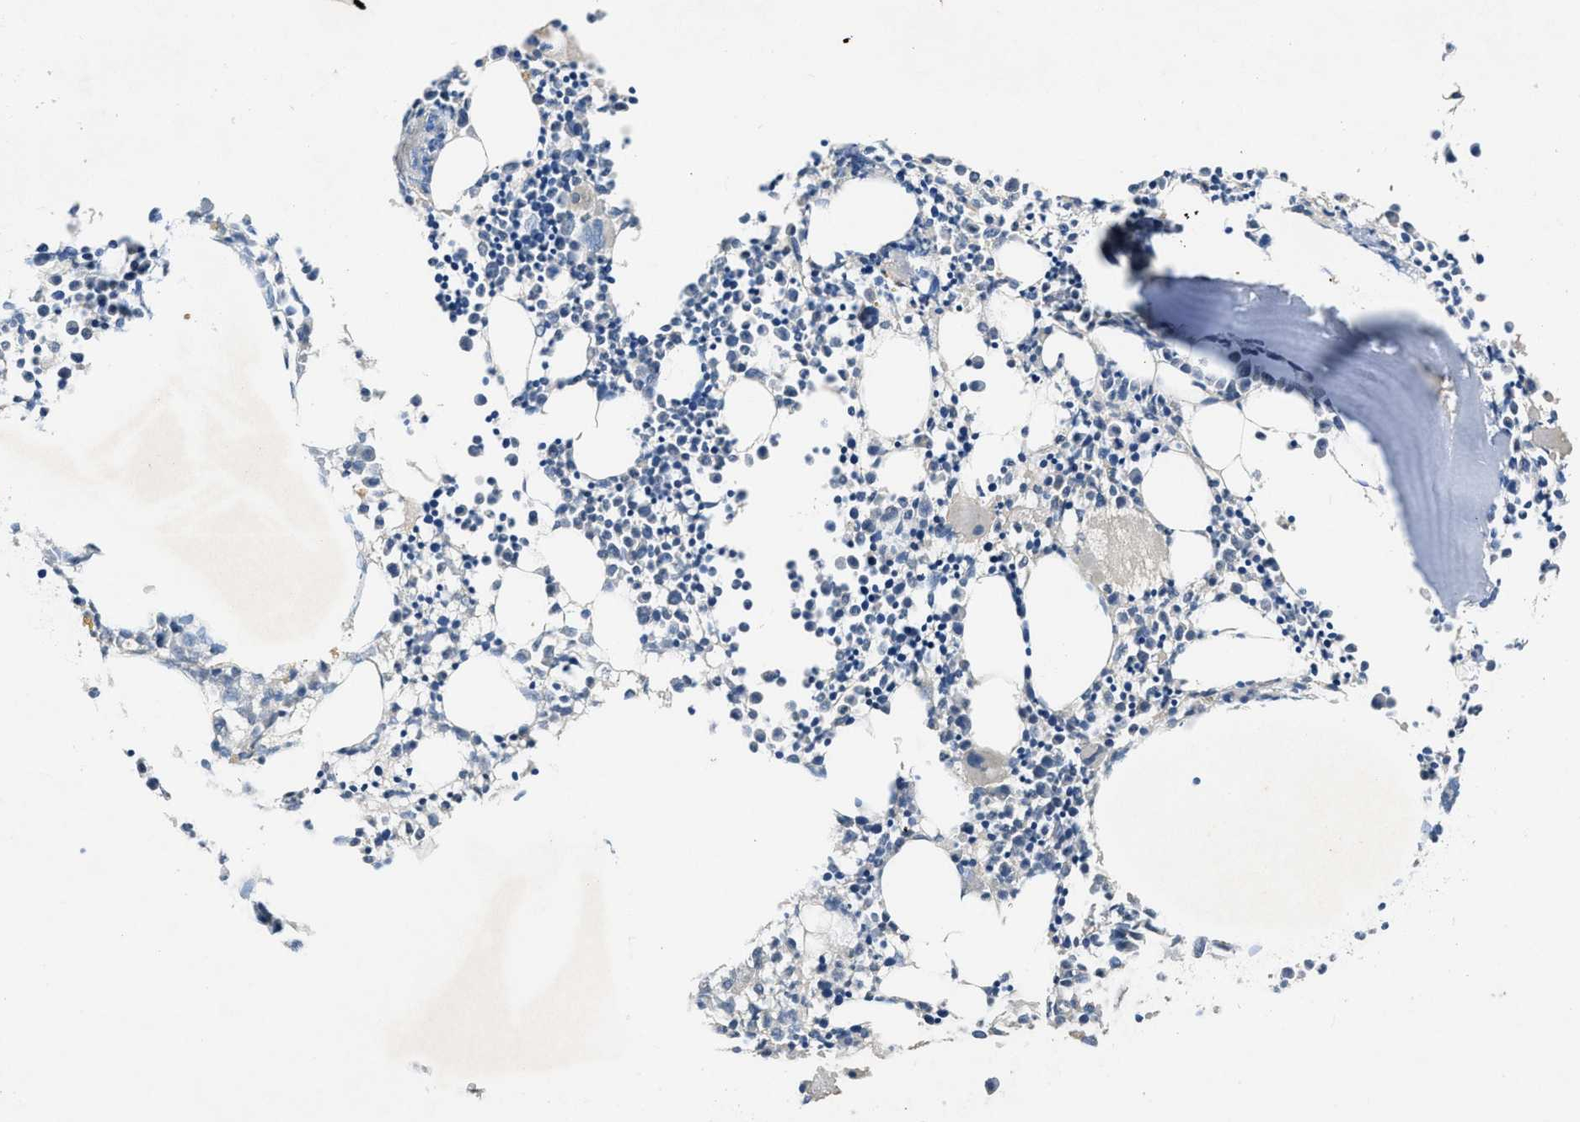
{"staining": {"intensity": "weak", "quantity": "<25%", "location": "cytoplasmic/membranous"}, "tissue": "bone marrow", "cell_type": "Hematopoietic cells", "image_type": "normal", "snomed": [{"axis": "morphology", "description": "Normal tissue, NOS"}, {"axis": "morphology", "description": "Inflammation, NOS"}, {"axis": "topography", "description": "Bone marrow"}], "caption": "DAB immunohistochemical staining of unremarkable human bone marrow demonstrates no significant expression in hematopoietic cells.", "gene": "PPP3CA", "patient": {"sex": "male", "age": 25}}